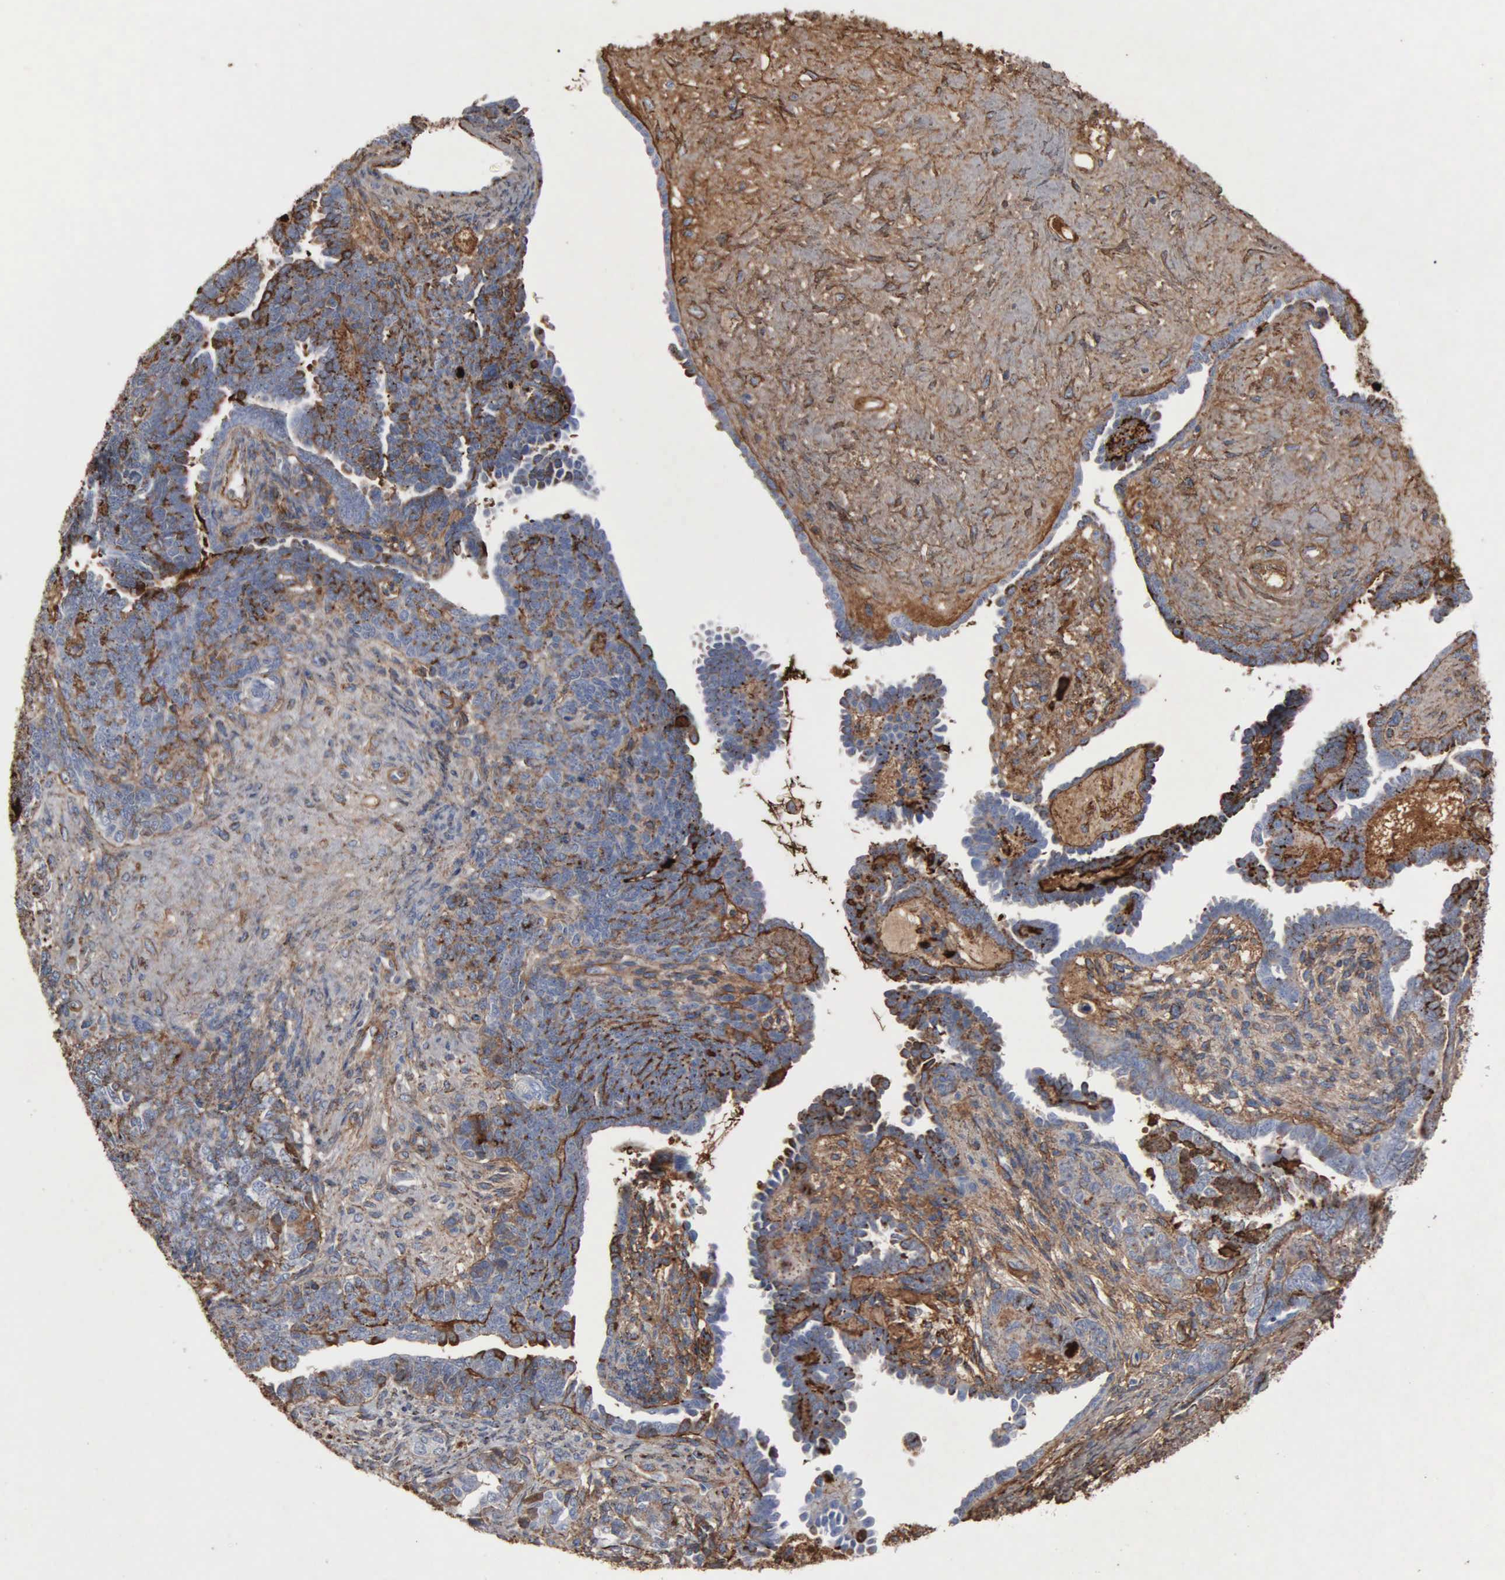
{"staining": {"intensity": "moderate", "quantity": "25%-75%", "location": "cytoplasmic/membranous"}, "tissue": "endometrial cancer", "cell_type": "Tumor cells", "image_type": "cancer", "snomed": [{"axis": "morphology", "description": "Neoplasm, malignant, NOS"}, {"axis": "topography", "description": "Endometrium"}], "caption": "A photomicrograph of human endometrial cancer (malignant neoplasm) stained for a protein reveals moderate cytoplasmic/membranous brown staining in tumor cells. (IHC, brightfield microscopy, high magnification).", "gene": "FN1", "patient": {"sex": "female", "age": 74}}